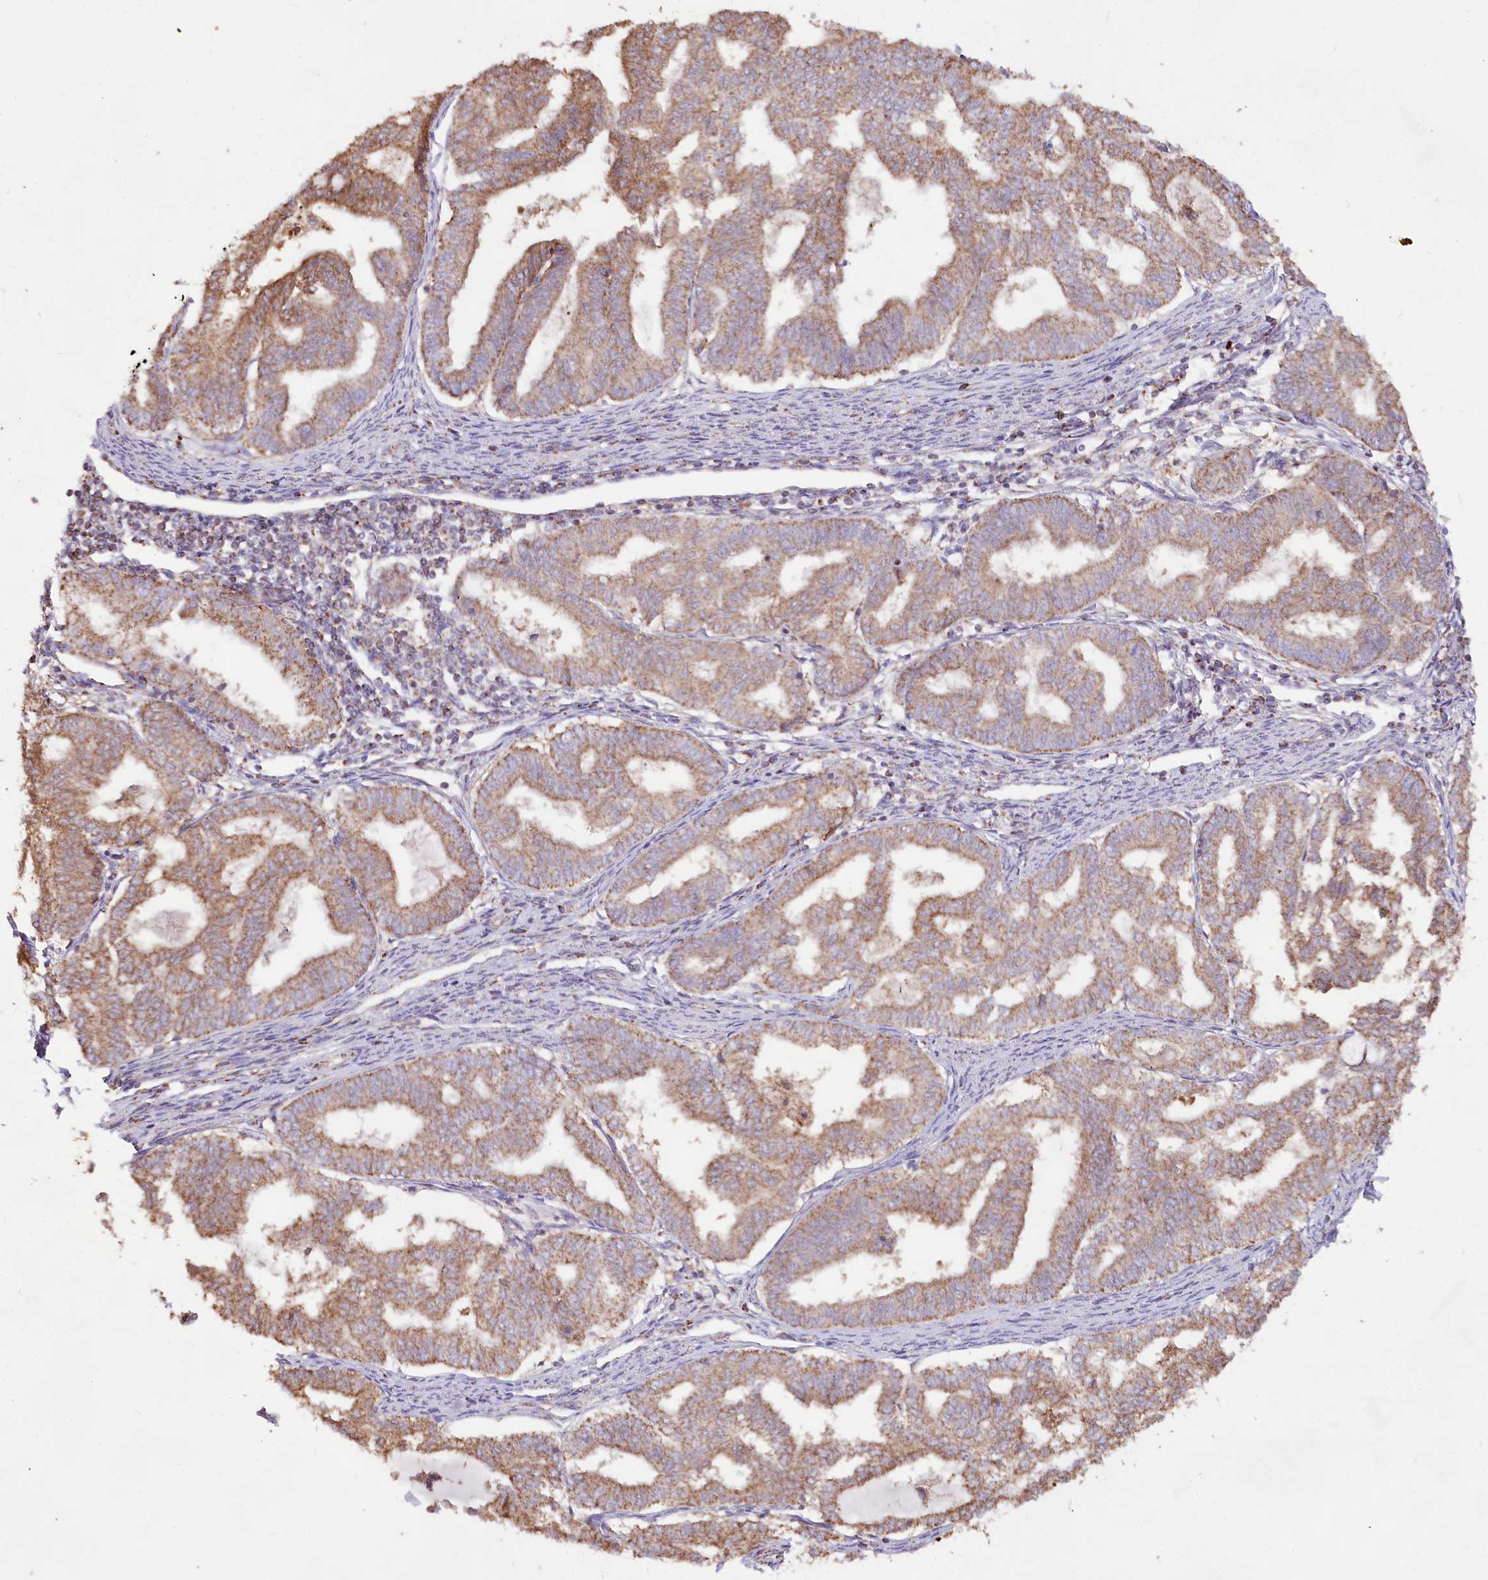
{"staining": {"intensity": "moderate", "quantity": ">75%", "location": "cytoplasmic/membranous"}, "tissue": "endometrial cancer", "cell_type": "Tumor cells", "image_type": "cancer", "snomed": [{"axis": "morphology", "description": "Adenocarcinoma, NOS"}, {"axis": "topography", "description": "Endometrium"}], "caption": "Immunohistochemical staining of human endometrial cancer (adenocarcinoma) shows moderate cytoplasmic/membranous protein positivity in approximately >75% of tumor cells. (DAB IHC with brightfield microscopy, high magnification).", "gene": "TASOR2", "patient": {"sex": "female", "age": 79}}